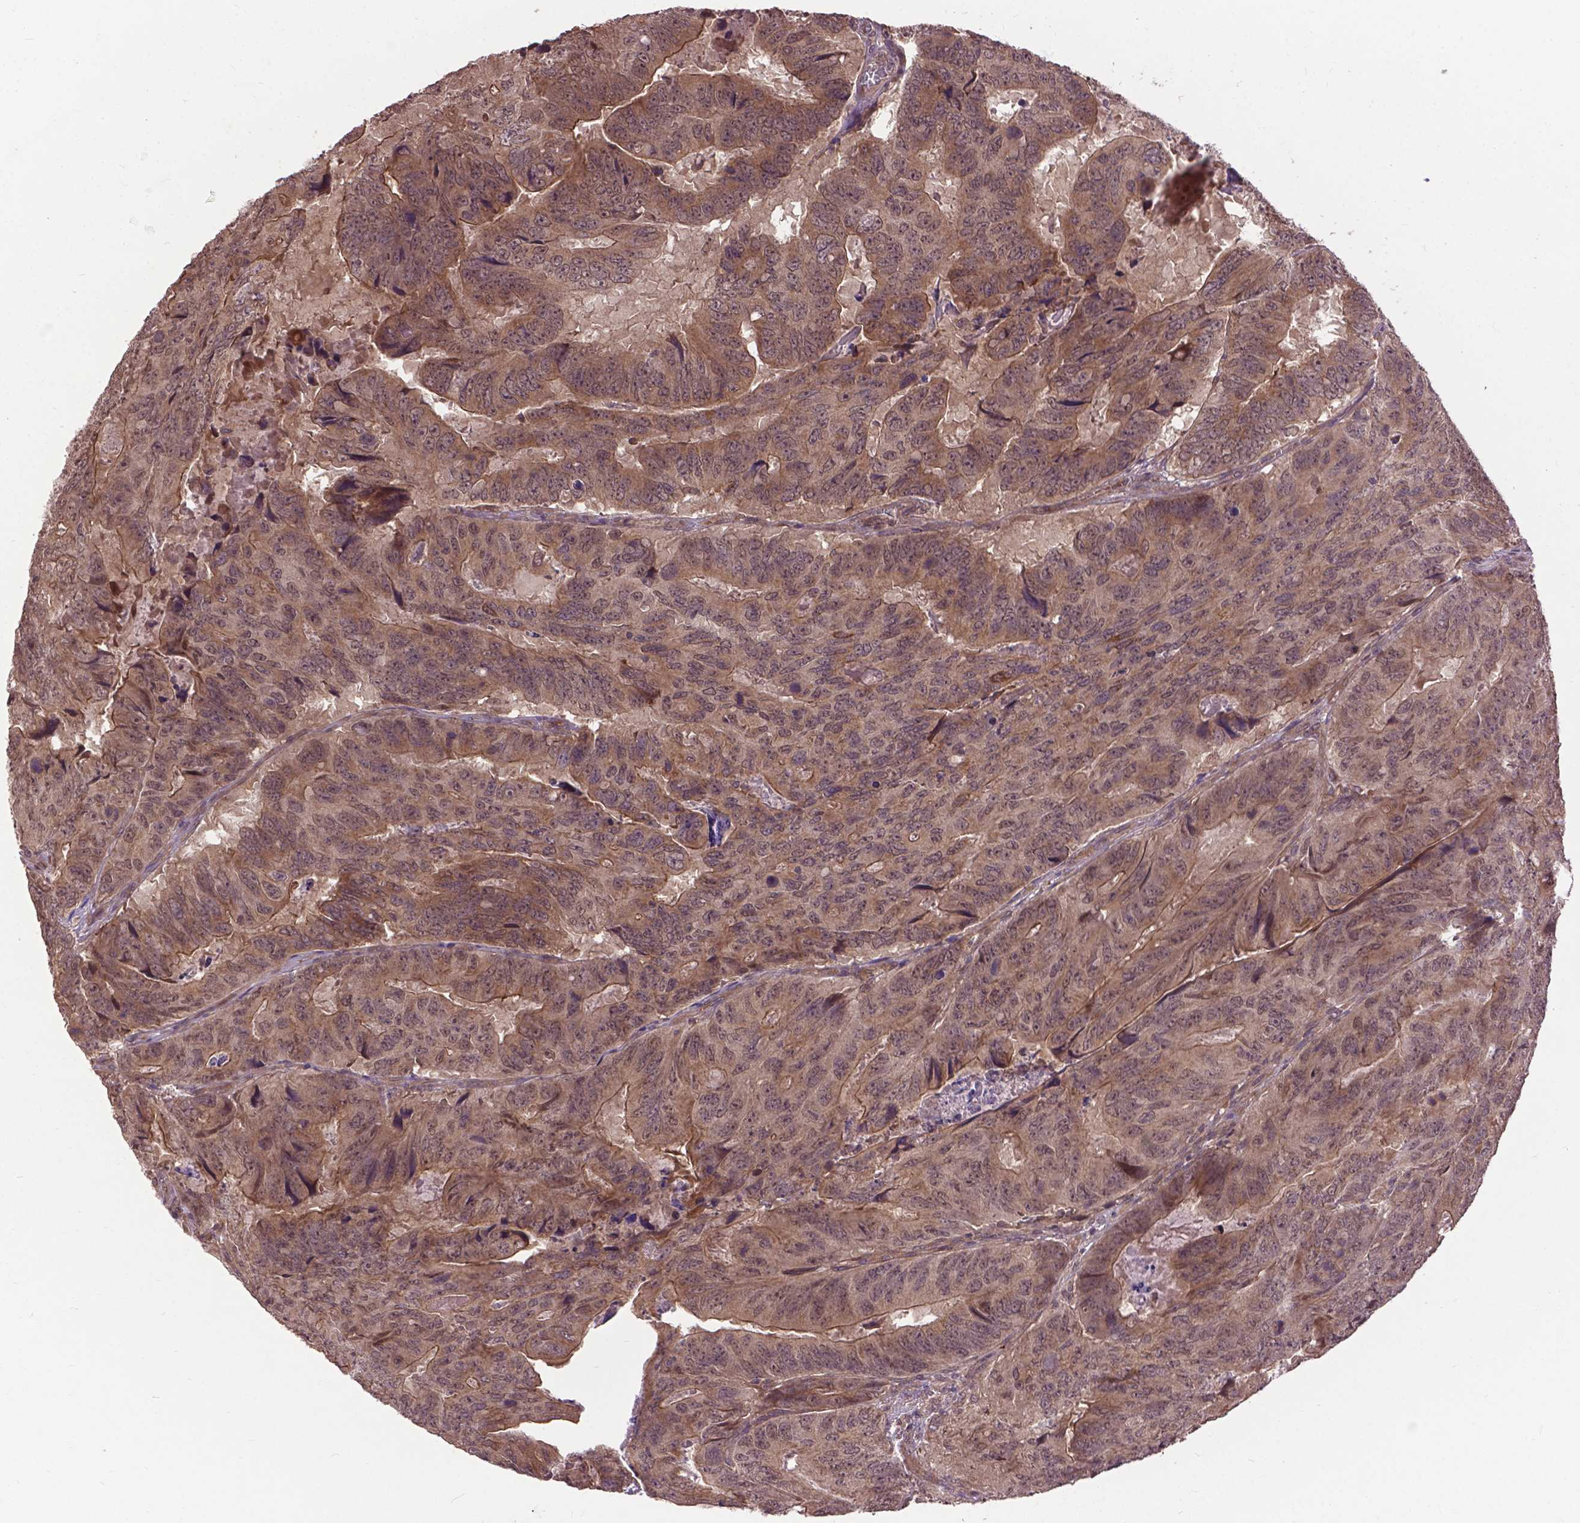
{"staining": {"intensity": "moderate", "quantity": ">75%", "location": "cytoplasmic/membranous"}, "tissue": "colorectal cancer", "cell_type": "Tumor cells", "image_type": "cancer", "snomed": [{"axis": "morphology", "description": "Adenocarcinoma, NOS"}, {"axis": "topography", "description": "Colon"}], "caption": "Tumor cells display moderate cytoplasmic/membranous expression in about >75% of cells in colorectal cancer.", "gene": "ZNF616", "patient": {"sex": "male", "age": 79}}